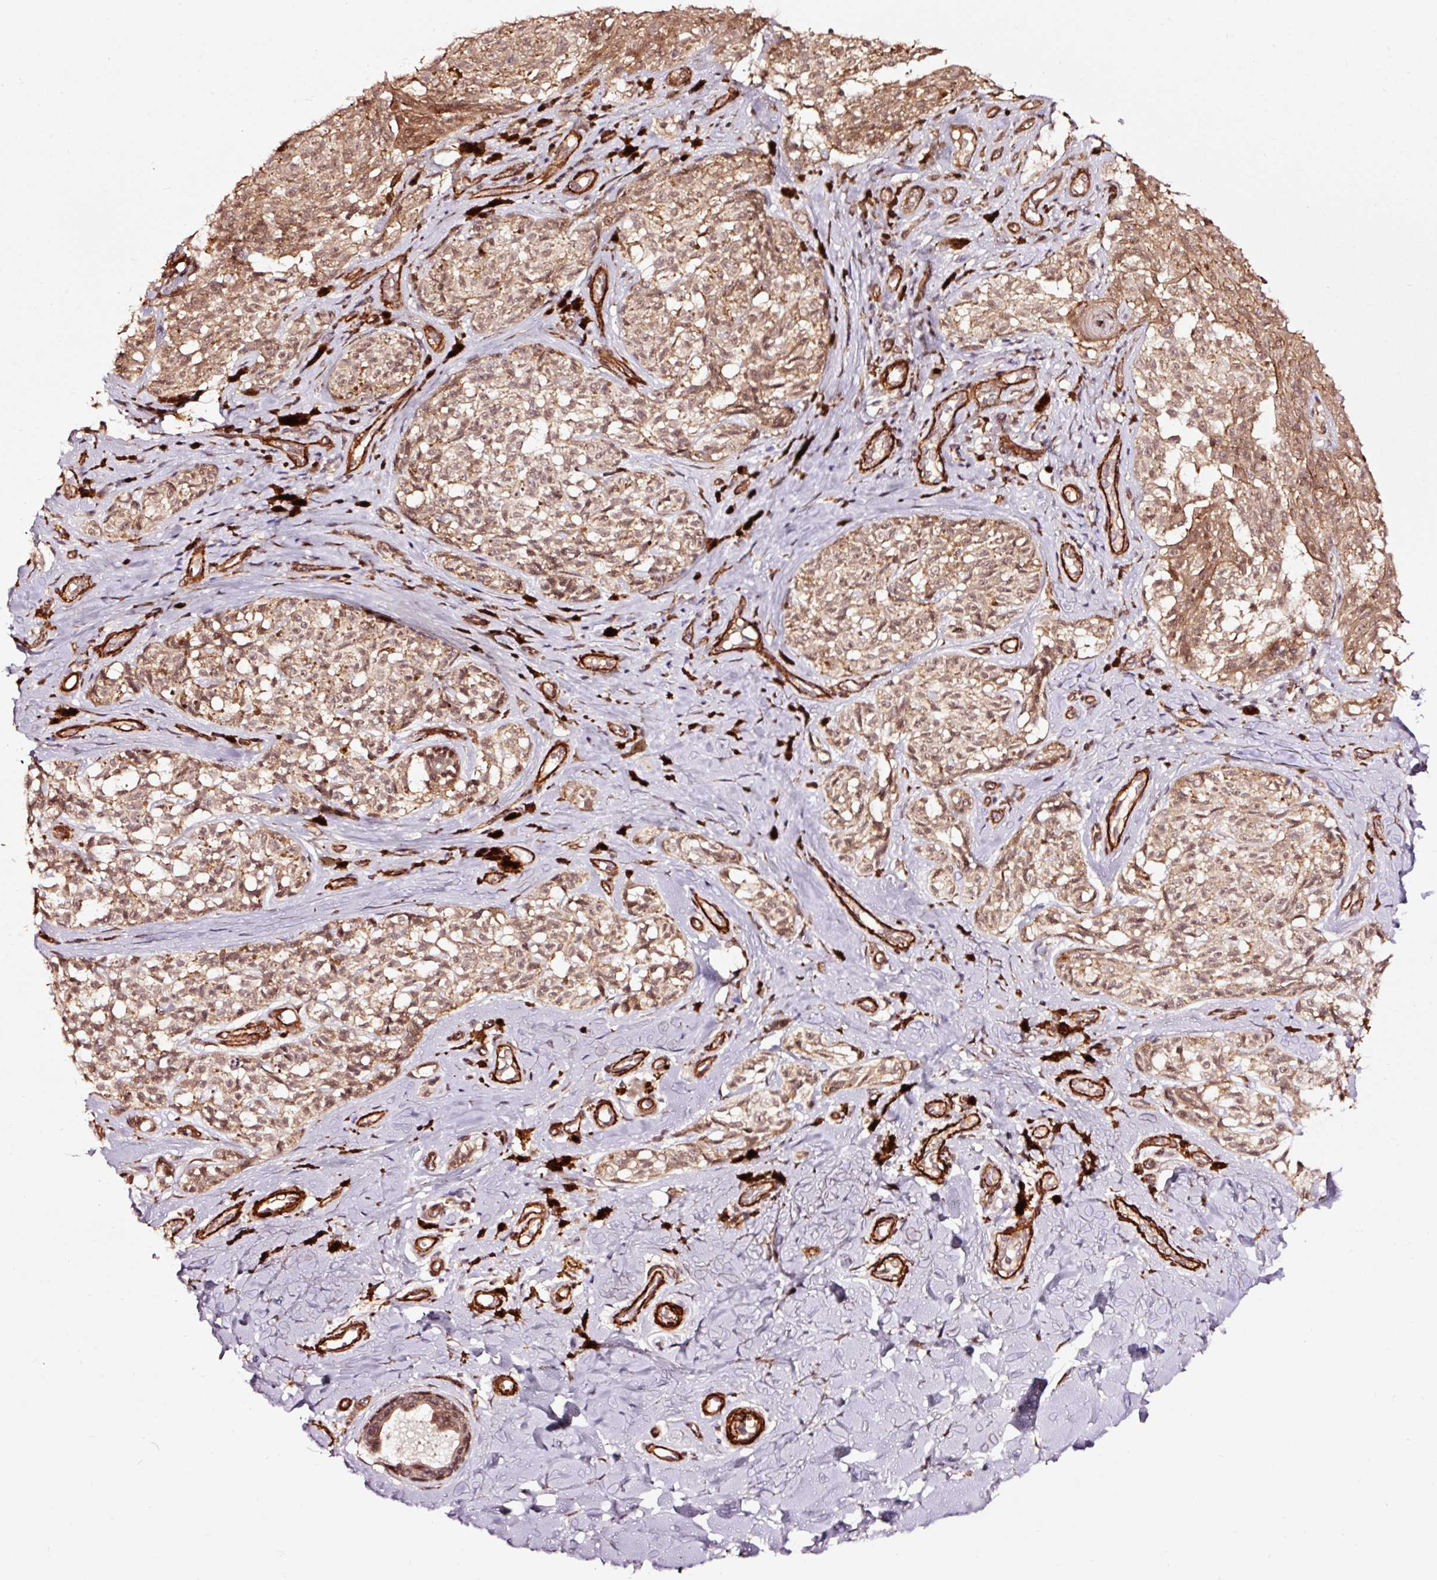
{"staining": {"intensity": "moderate", "quantity": ">75%", "location": "cytoplasmic/membranous,nuclear"}, "tissue": "melanoma", "cell_type": "Tumor cells", "image_type": "cancer", "snomed": [{"axis": "morphology", "description": "Malignant melanoma, NOS"}, {"axis": "topography", "description": "Skin"}], "caption": "Brown immunohistochemical staining in malignant melanoma reveals moderate cytoplasmic/membranous and nuclear positivity in about >75% of tumor cells.", "gene": "TPM1", "patient": {"sex": "female", "age": 65}}